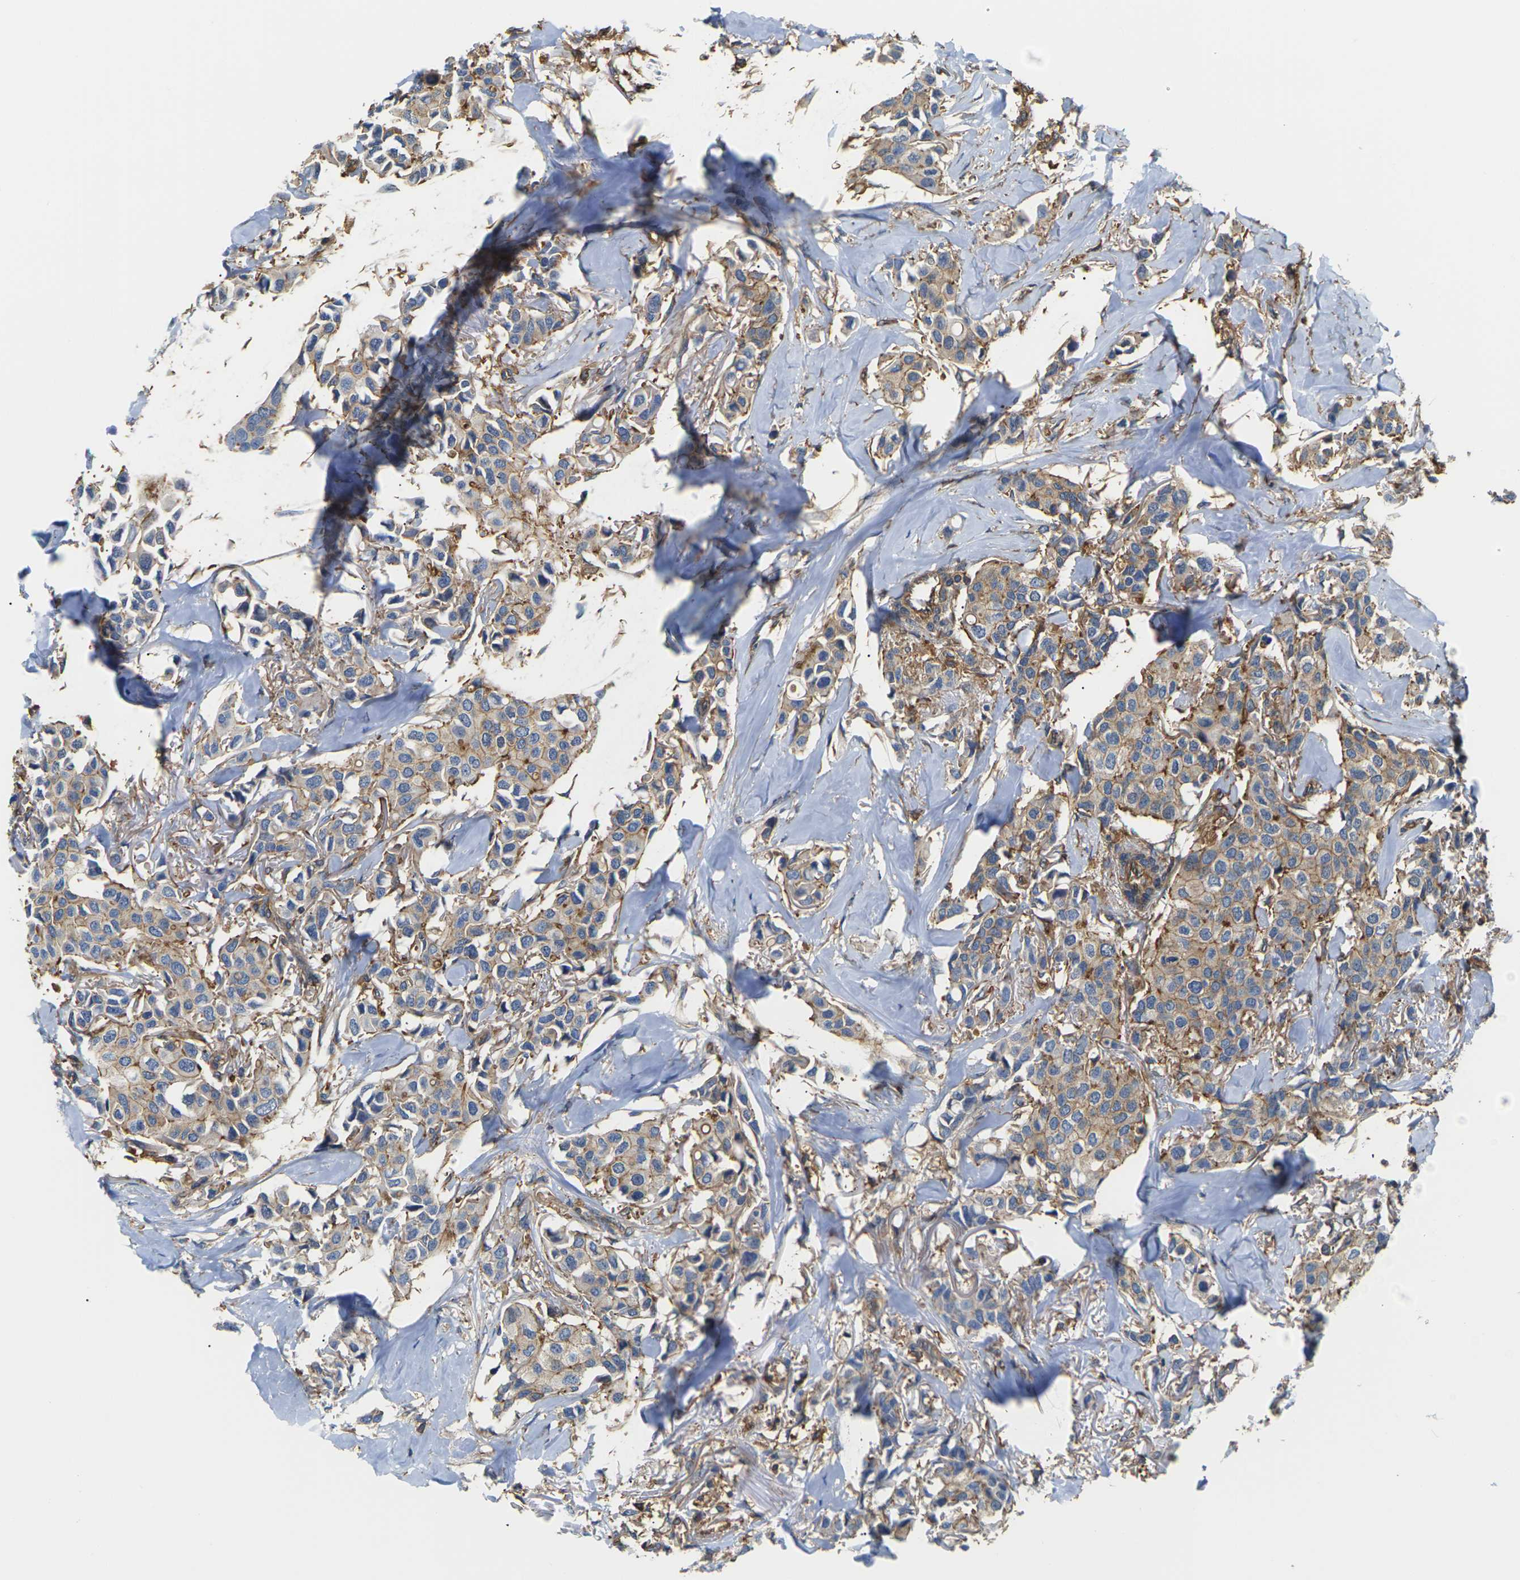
{"staining": {"intensity": "moderate", "quantity": ">75%", "location": "cytoplasmic/membranous"}, "tissue": "breast cancer", "cell_type": "Tumor cells", "image_type": "cancer", "snomed": [{"axis": "morphology", "description": "Duct carcinoma"}, {"axis": "topography", "description": "Breast"}], "caption": "Immunohistochemical staining of human breast cancer (infiltrating ductal carcinoma) exhibits moderate cytoplasmic/membranous protein expression in approximately >75% of tumor cells. (DAB (3,3'-diaminobenzidine) IHC, brown staining for protein, blue staining for nuclei).", "gene": "IQGAP1", "patient": {"sex": "female", "age": 80}}